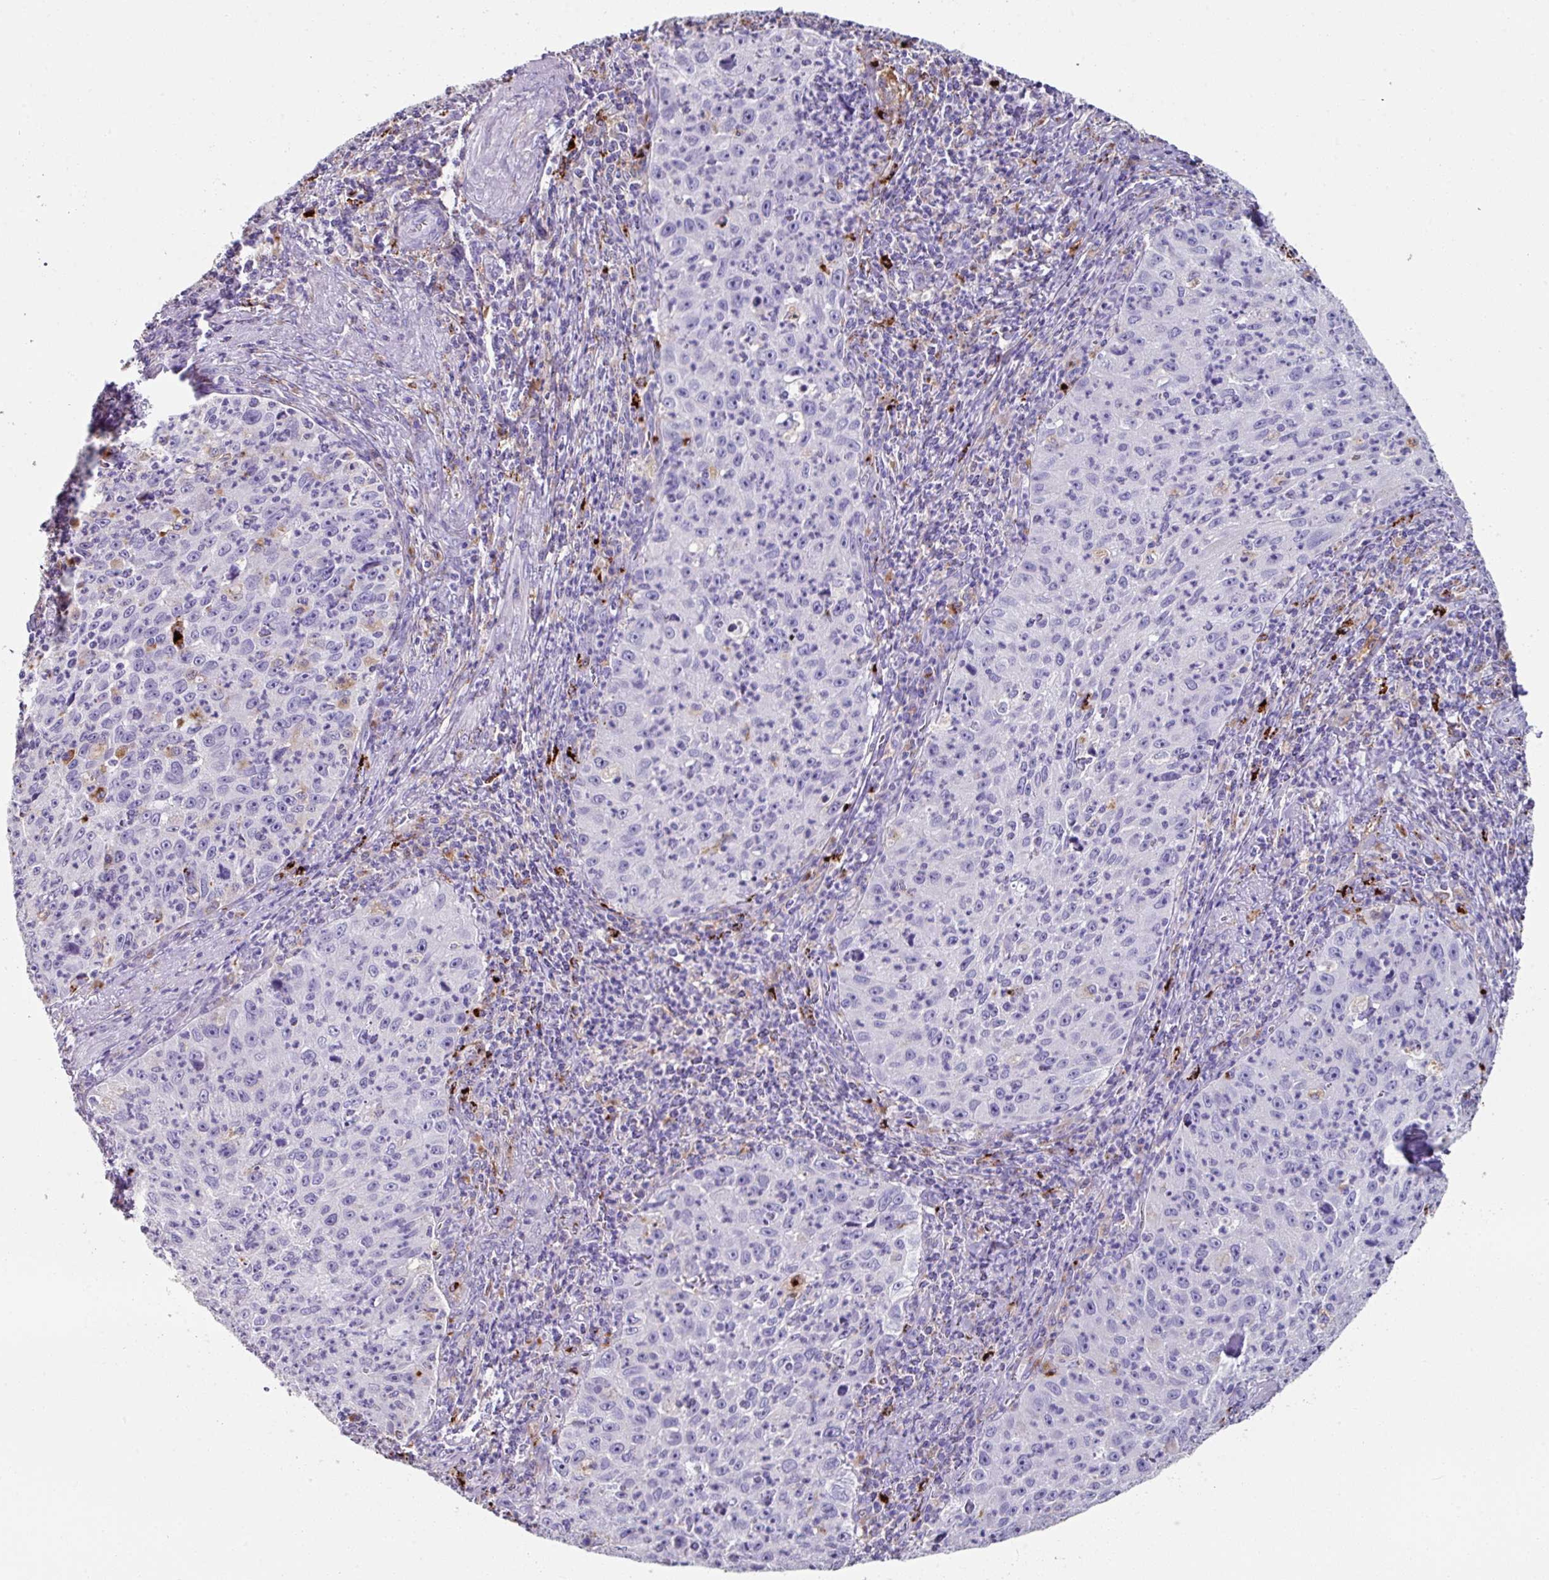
{"staining": {"intensity": "negative", "quantity": "none", "location": "none"}, "tissue": "cervical cancer", "cell_type": "Tumor cells", "image_type": "cancer", "snomed": [{"axis": "morphology", "description": "Squamous cell carcinoma, NOS"}, {"axis": "topography", "description": "Cervix"}], "caption": "This is an immunohistochemistry image of human cervical squamous cell carcinoma. There is no staining in tumor cells.", "gene": "CPVL", "patient": {"sex": "female", "age": 30}}